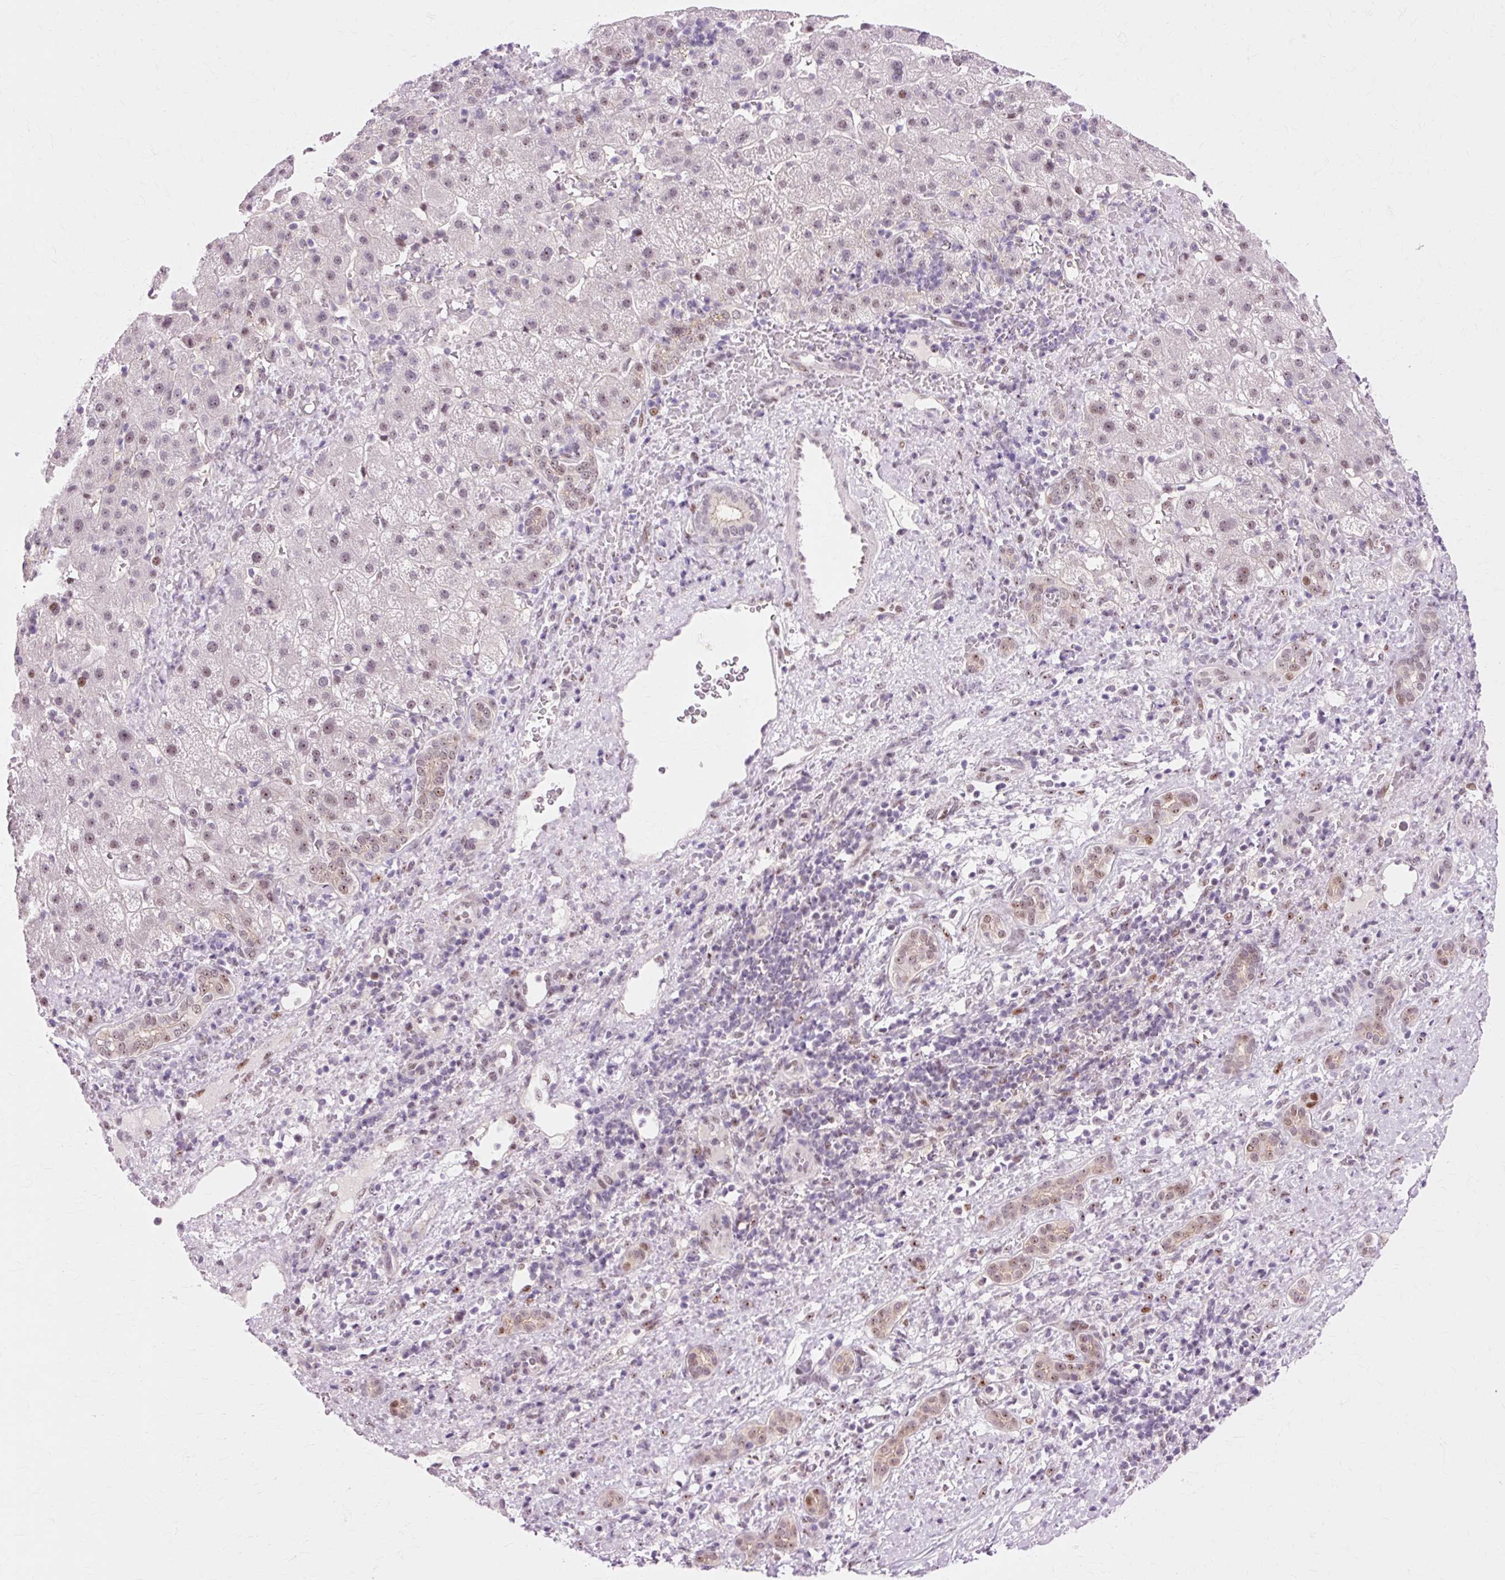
{"staining": {"intensity": "weak", "quantity": "25%-75%", "location": "nuclear"}, "tissue": "liver cancer", "cell_type": "Tumor cells", "image_type": "cancer", "snomed": [{"axis": "morphology", "description": "Normal tissue, NOS"}, {"axis": "morphology", "description": "Carcinoma, Hepatocellular, NOS"}, {"axis": "topography", "description": "Liver"}], "caption": "Weak nuclear expression is appreciated in about 25%-75% of tumor cells in liver cancer.", "gene": "MACROD2", "patient": {"sex": "male", "age": 57}}